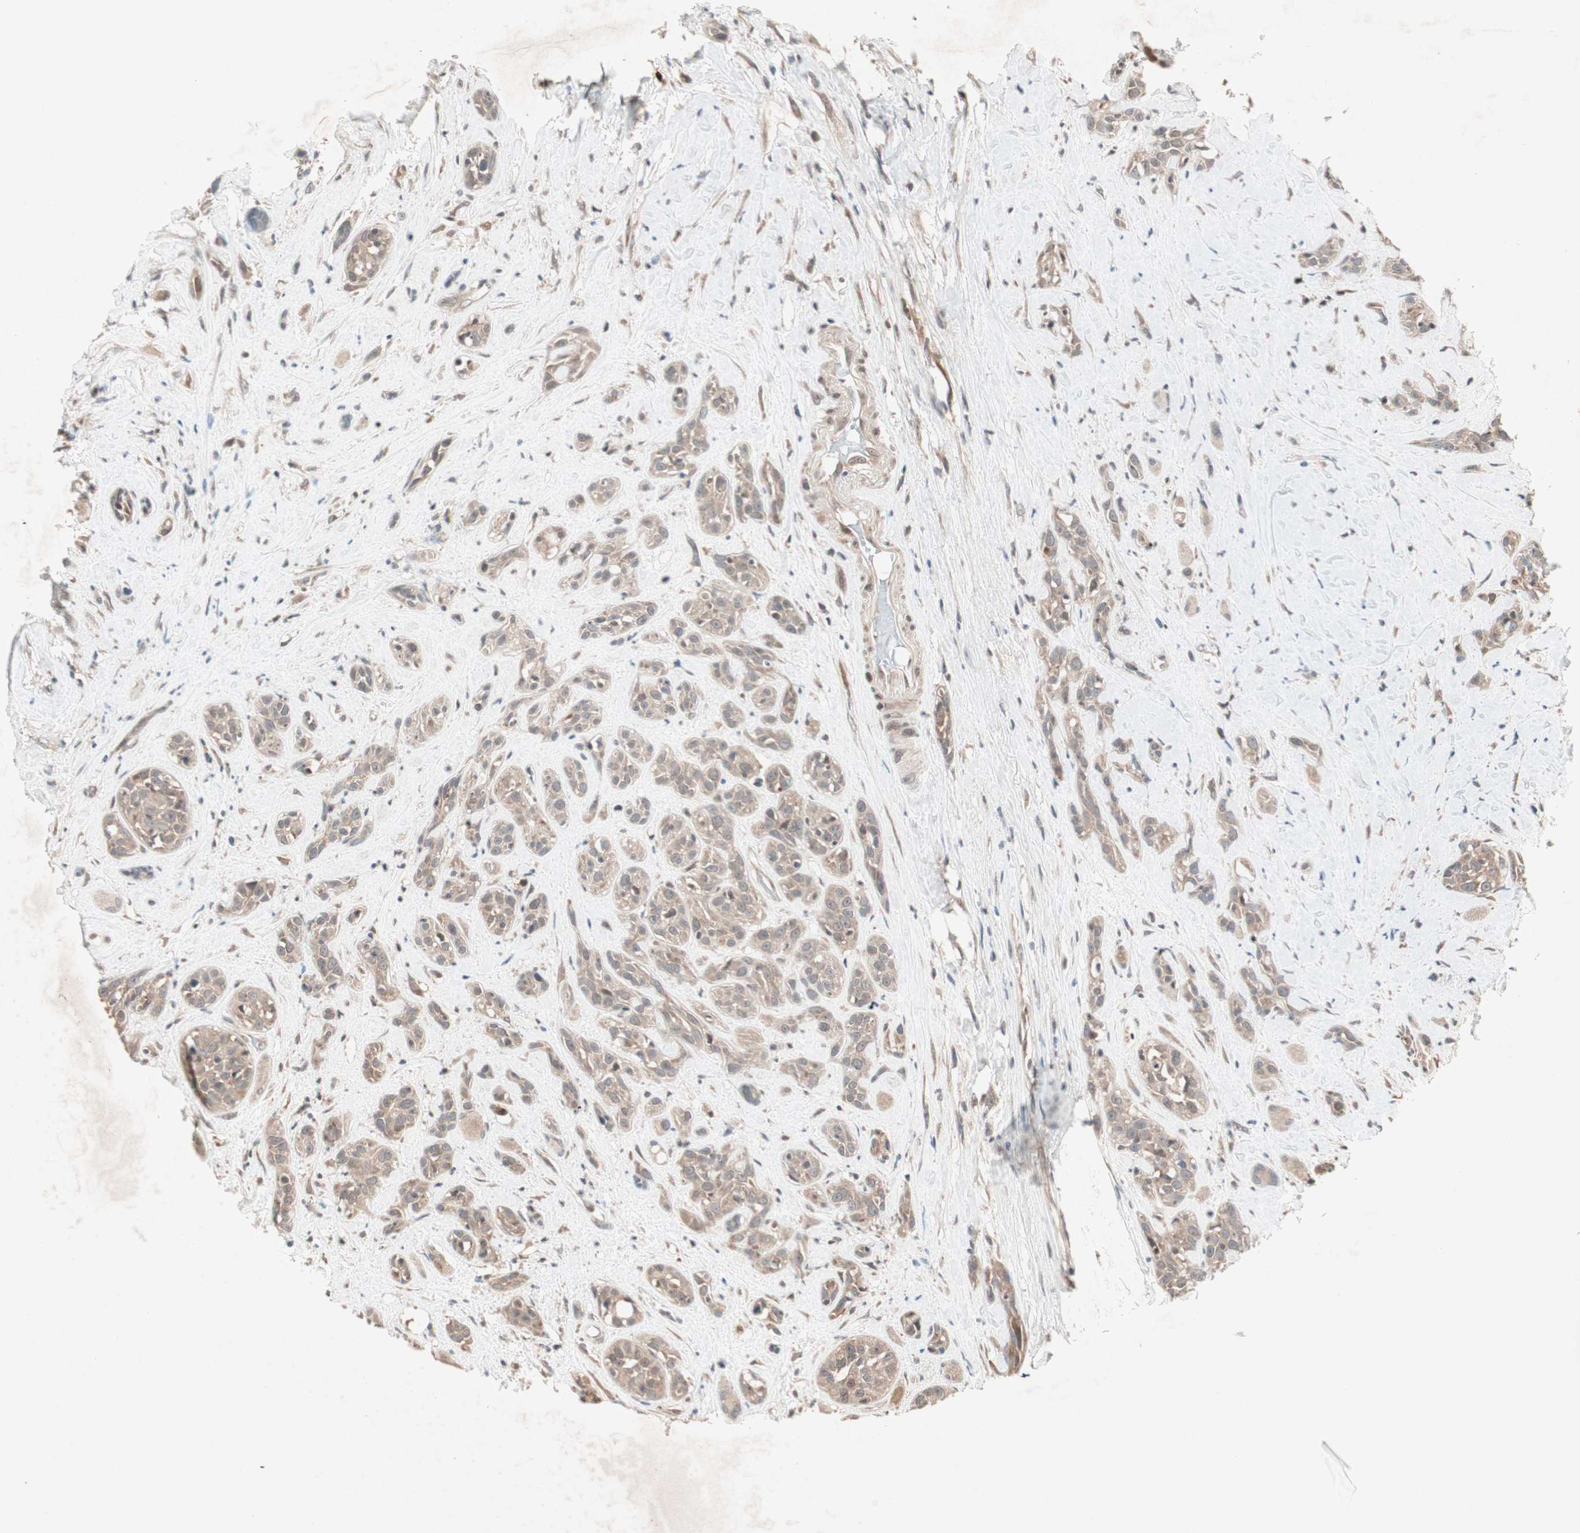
{"staining": {"intensity": "weak", "quantity": ">75%", "location": "cytoplasmic/membranous"}, "tissue": "head and neck cancer", "cell_type": "Tumor cells", "image_type": "cancer", "snomed": [{"axis": "morphology", "description": "Squamous cell carcinoma, NOS"}, {"axis": "topography", "description": "Head-Neck"}], "caption": "A histopathology image showing weak cytoplasmic/membranous staining in about >75% of tumor cells in head and neck cancer (squamous cell carcinoma), as visualized by brown immunohistochemical staining.", "gene": "PGBD1", "patient": {"sex": "male", "age": 62}}